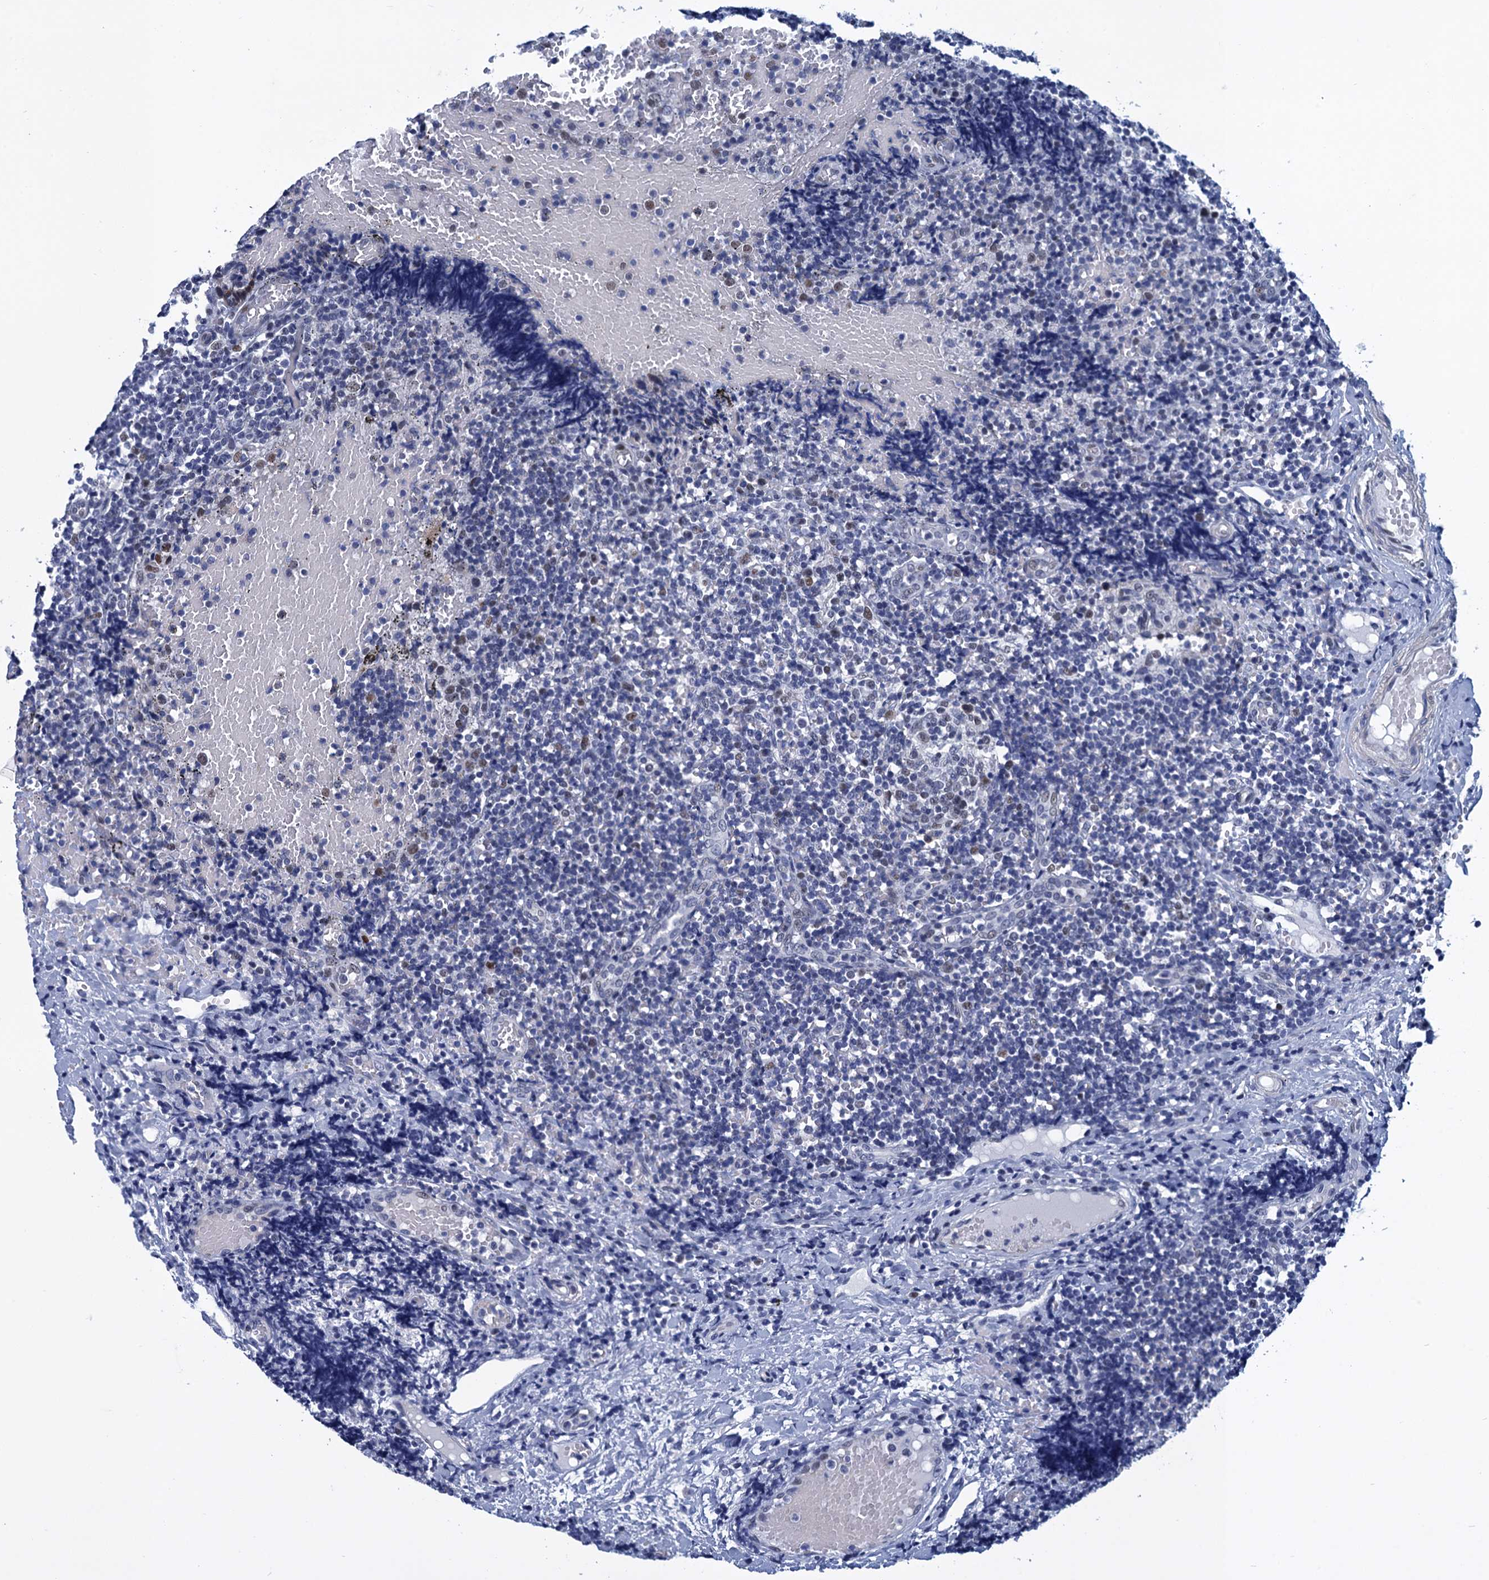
{"staining": {"intensity": "weak", "quantity": "<25%", "location": "nuclear"}, "tissue": "tonsil", "cell_type": "Germinal center cells", "image_type": "normal", "snomed": [{"axis": "morphology", "description": "Normal tissue, NOS"}, {"axis": "topography", "description": "Tonsil"}], "caption": "A high-resolution micrograph shows immunohistochemistry (IHC) staining of unremarkable tonsil, which demonstrates no significant staining in germinal center cells. (Stains: DAB (3,3'-diaminobenzidine) immunohistochemistry with hematoxylin counter stain, Microscopy: brightfield microscopy at high magnification).", "gene": "GINS3", "patient": {"sex": "female", "age": 19}}